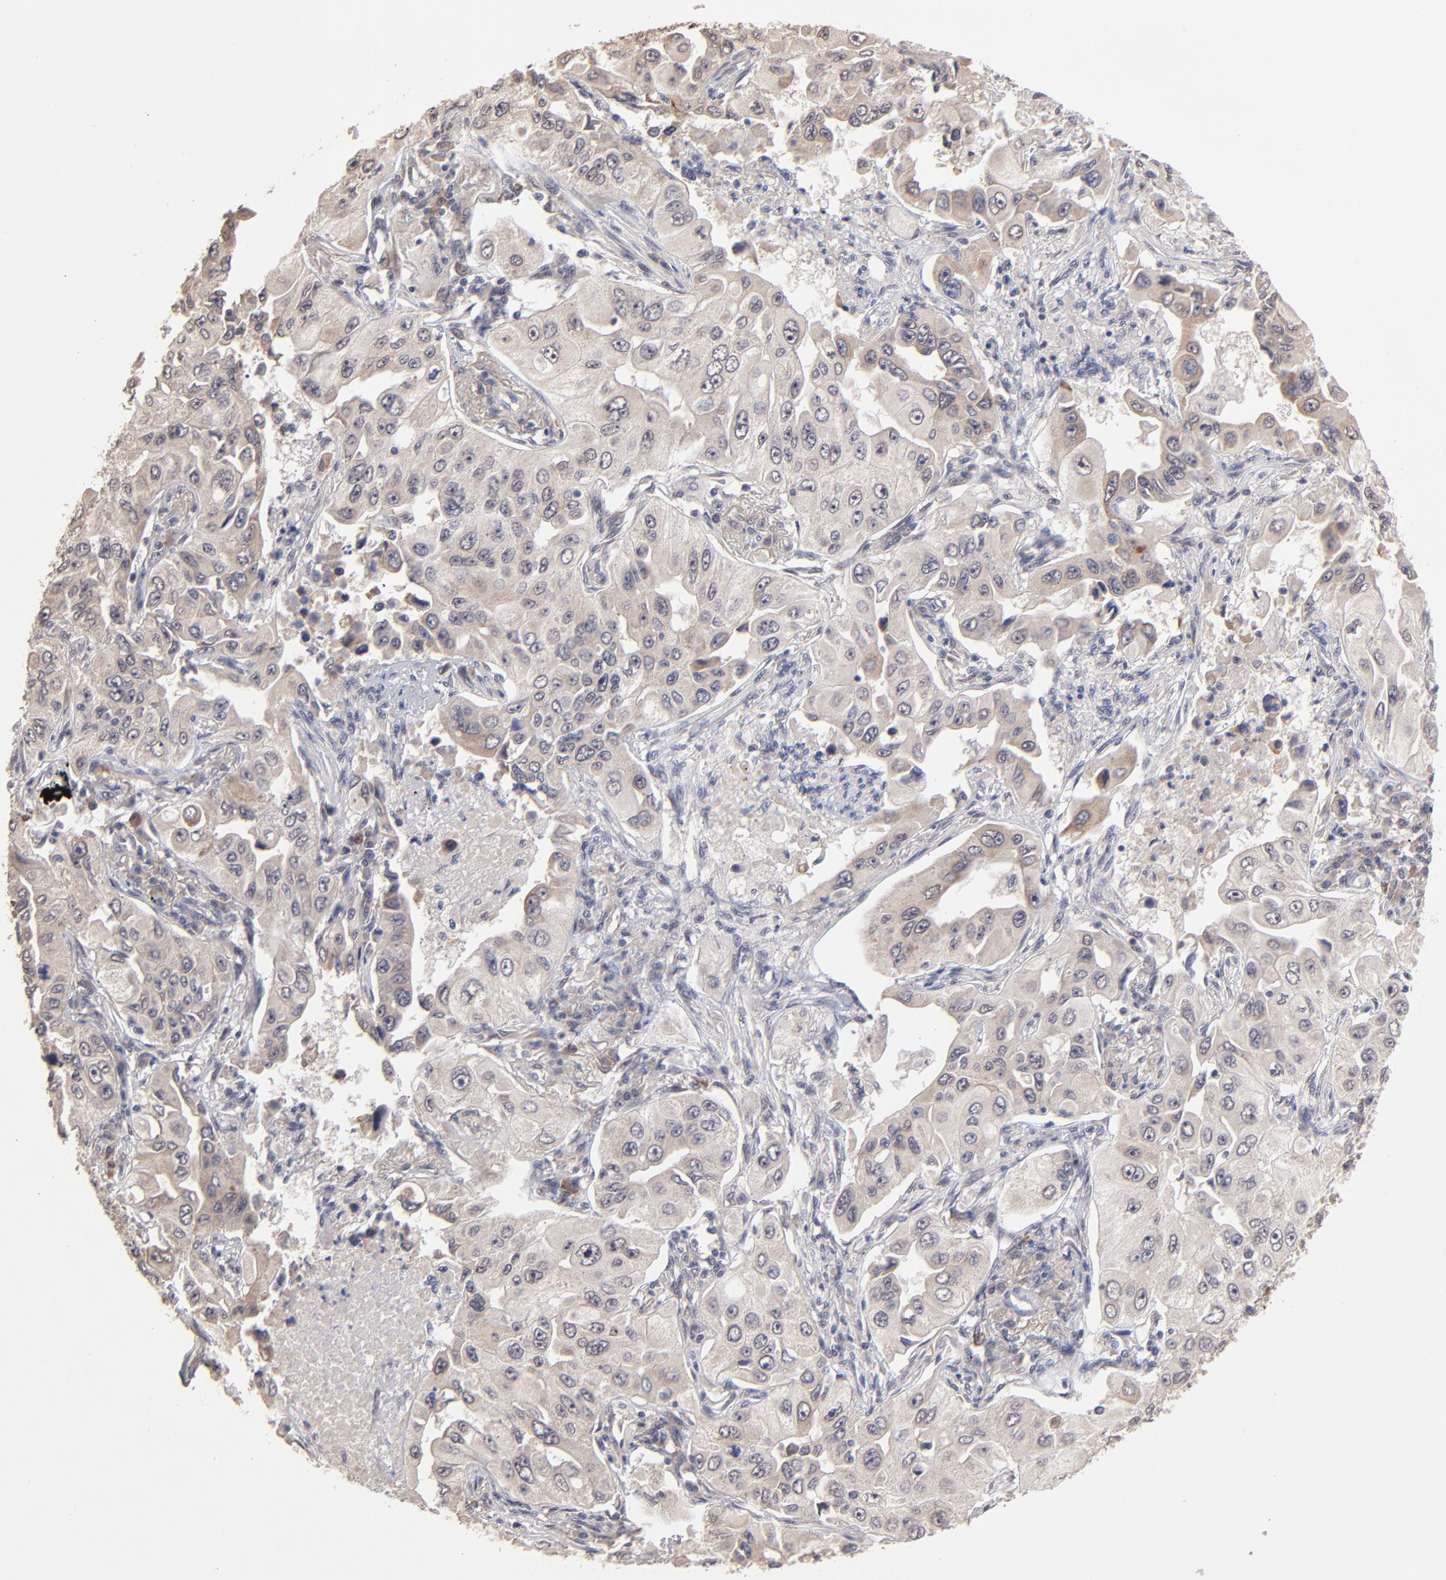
{"staining": {"intensity": "moderate", "quantity": ">75%", "location": "cytoplasmic/membranous"}, "tissue": "lung cancer", "cell_type": "Tumor cells", "image_type": "cancer", "snomed": [{"axis": "morphology", "description": "Adenocarcinoma, NOS"}, {"axis": "topography", "description": "Lung"}], "caption": "Protein analysis of lung cancer tissue demonstrates moderate cytoplasmic/membranous positivity in approximately >75% of tumor cells.", "gene": "CHL1", "patient": {"sex": "male", "age": 84}}